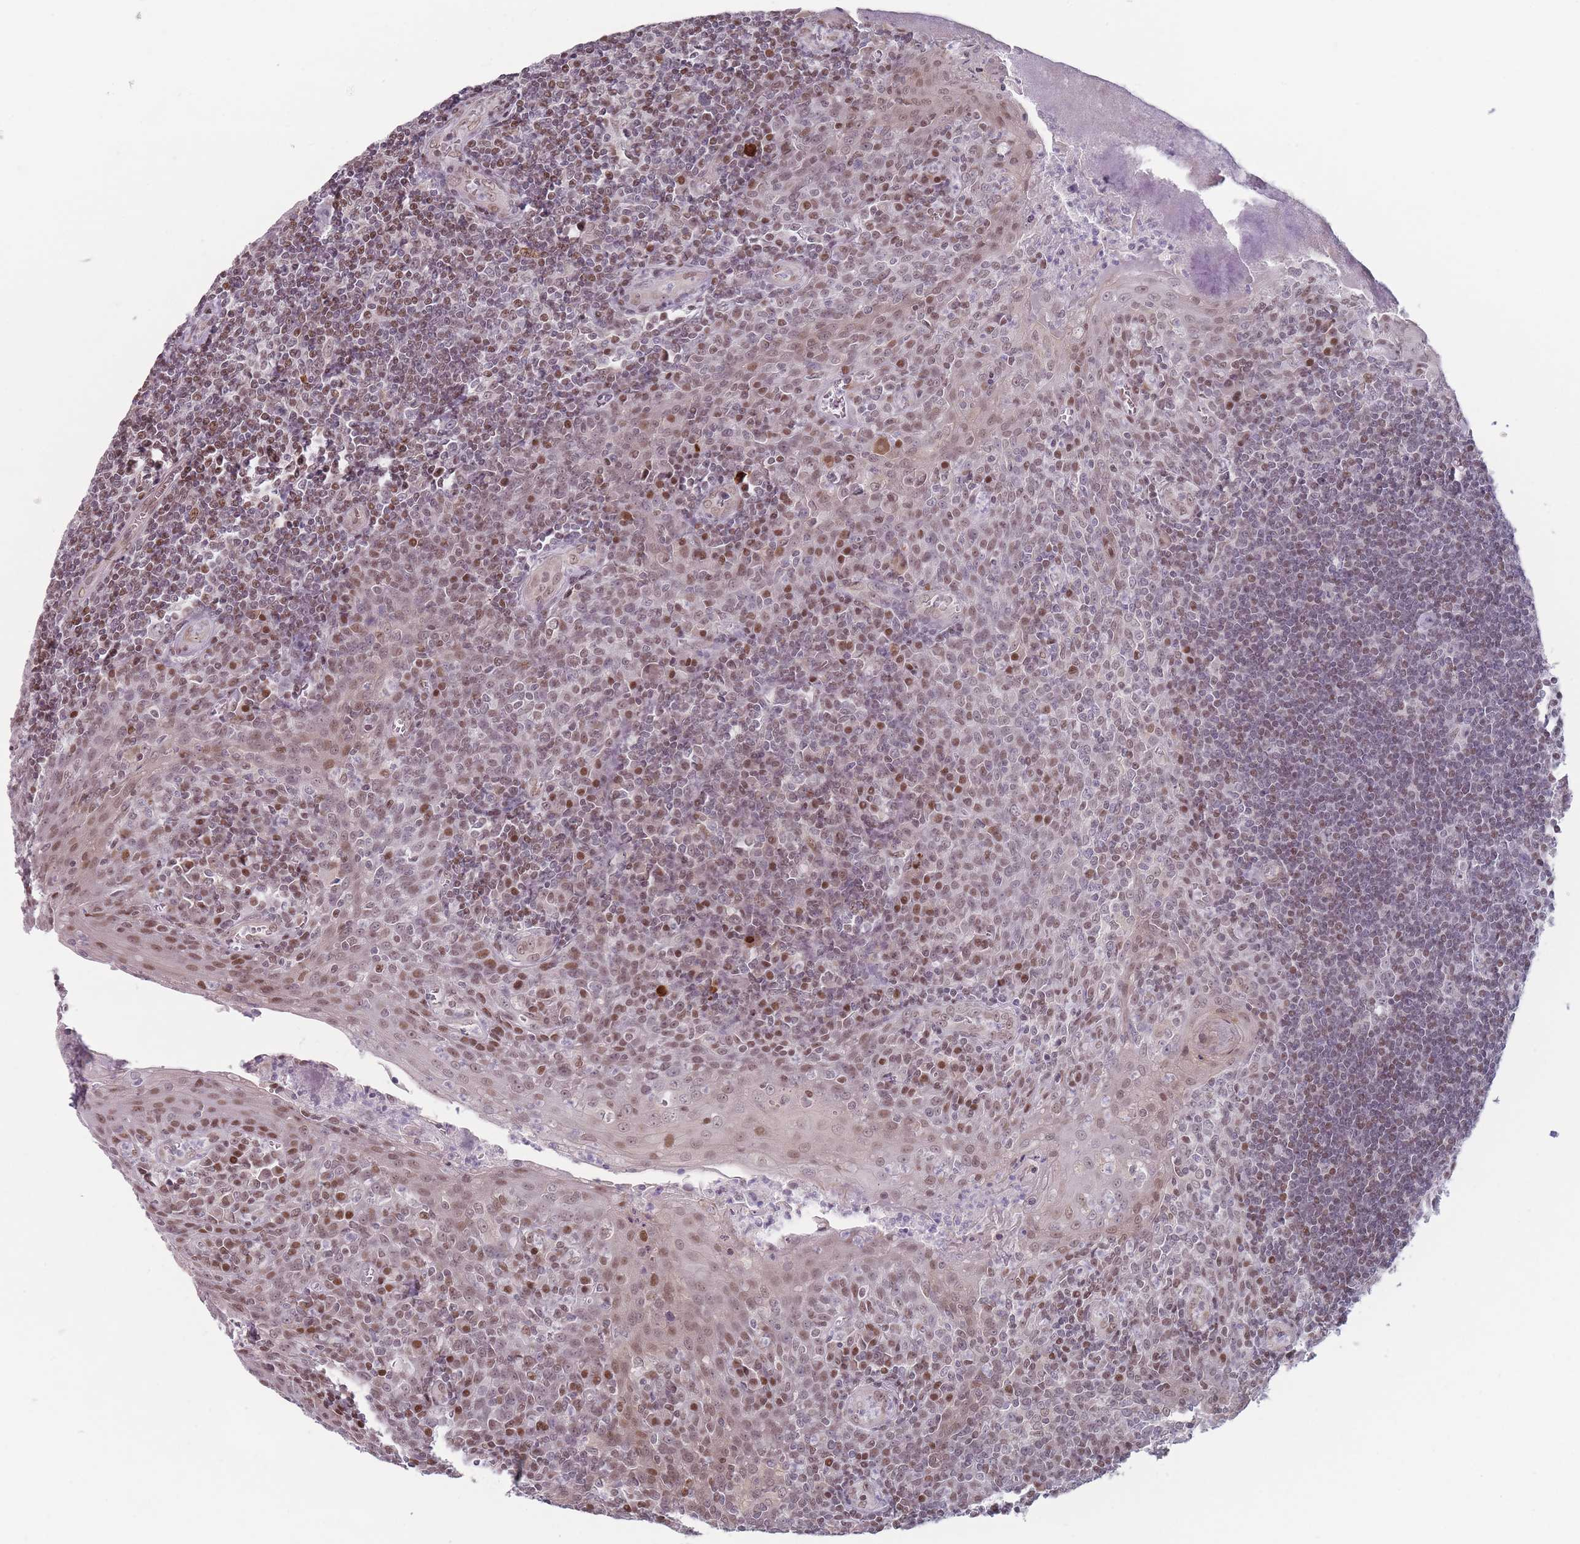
{"staining": {"intensity": "moderate", "quantity": ">75%", "location": "nuclear"}, "tissue": "tonsil", "cell_type": "Germinal center cells", "image_type": "normal", "snomed": [{"axis": "morphology", "description": "Normal tissue, NOS"}, {"axis": "topography", "description": "Tonsil"}], "caption": "Immunohistochemistry (IHC) histopathology image of benign tonsil stained for a protein (brown), which demonstrates medium levels of moderate nuclear staining in approximately >75% of germinal center cells.", "gene": "SH3BGRL2", "patient": {"sex": "male", "age": 27}}